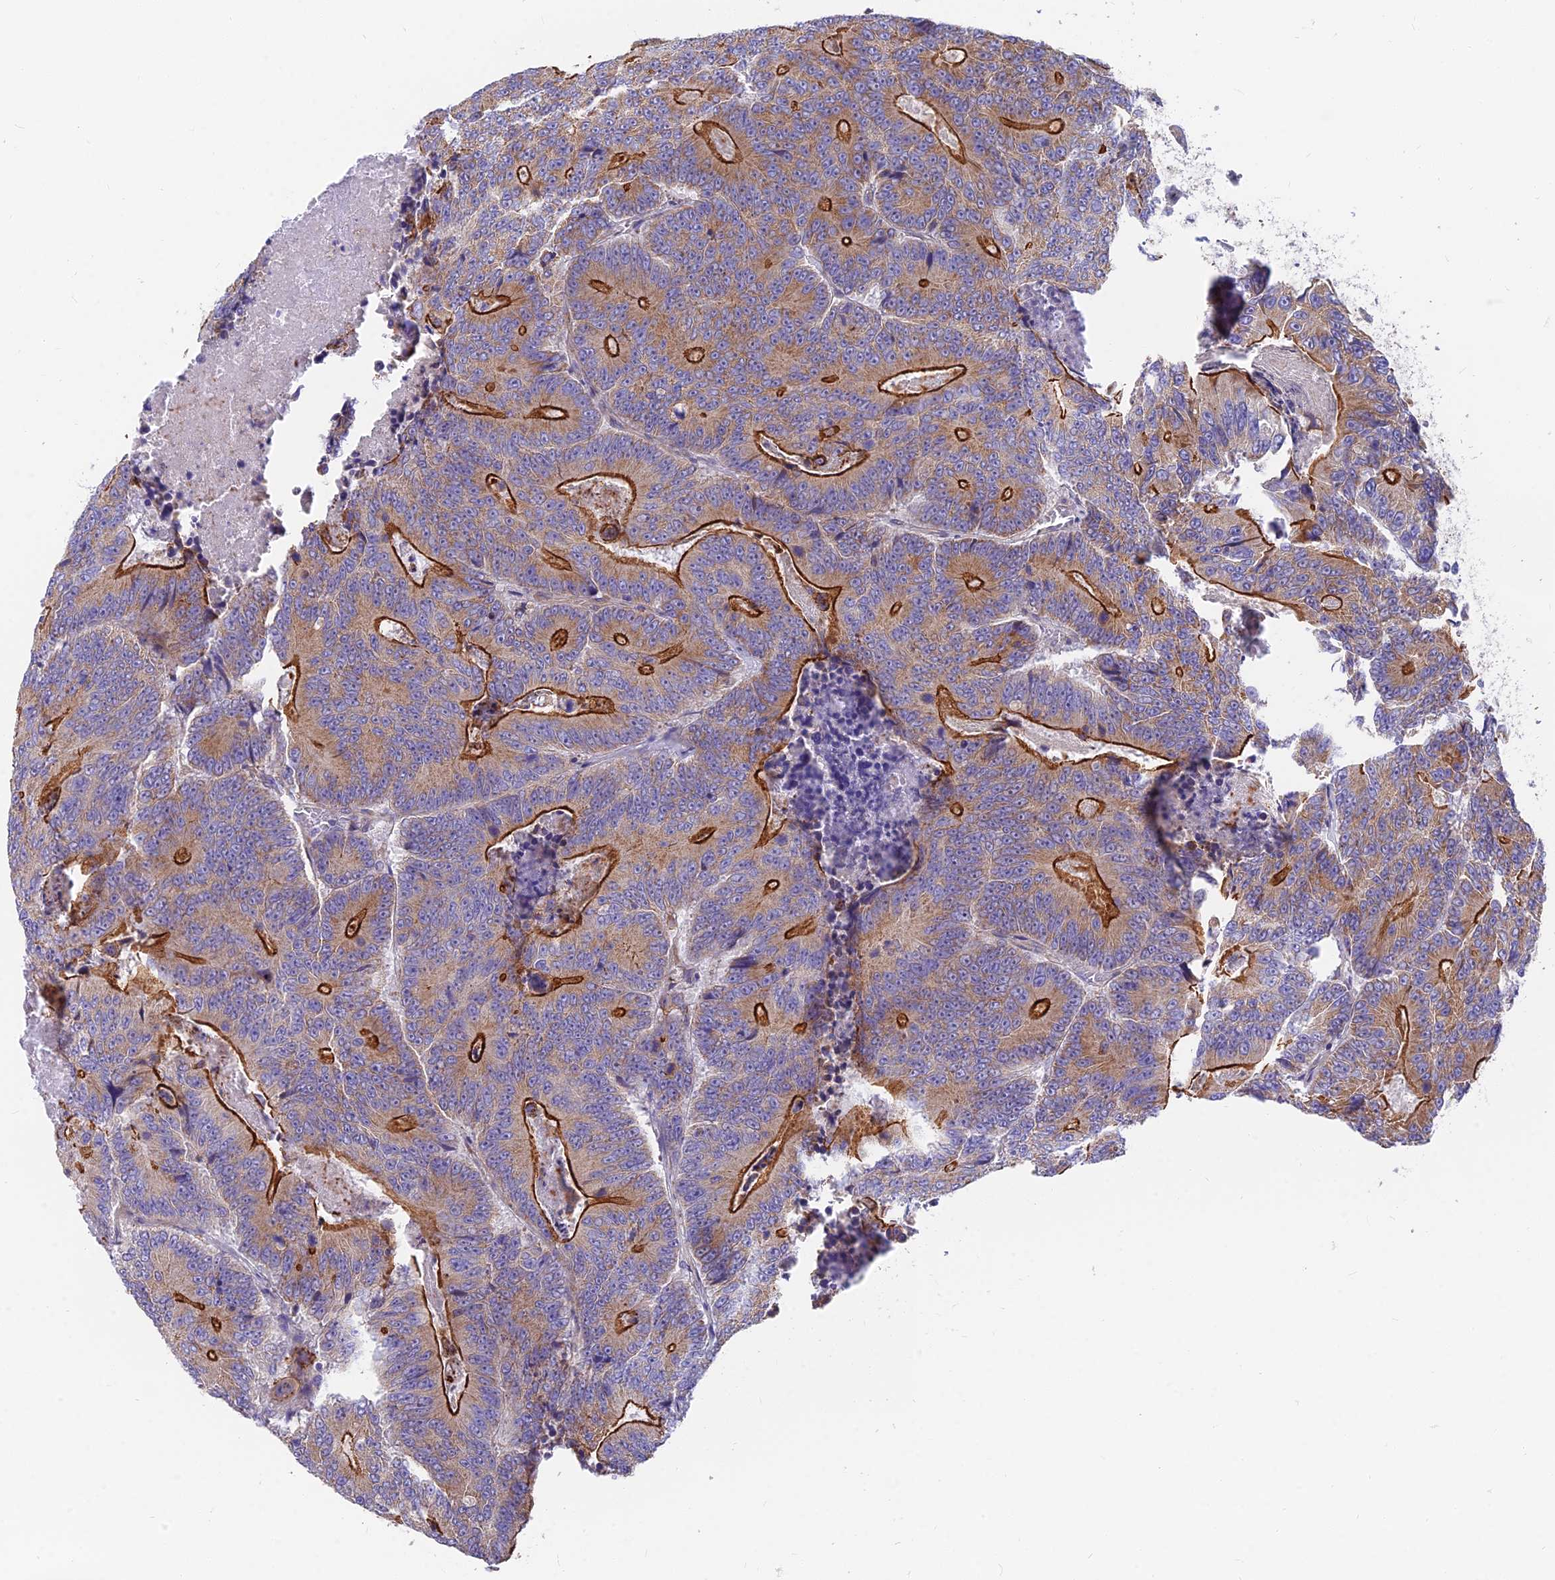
{"staining": {"intensity": "strong", "quantity": ">75%", "location": "cytoplasmic/membranous"}, "tissue": "colorectal cancer", "cell_type": "Tumor cells", "image_type": "cancer", "snomed": [{"axis": "morphology", "description": "Adenocarcinoma, NOS"}, {"axis": "topography", "description": "Colon"}], "caption": "A brown stain shows strong cytoplasmic/membranous positivity of a protein in human colorectal cancer (adenocarcinoma) tumor cells.", "gene": "MVB12A", "patient": {"sex": "male", "age": 83}}